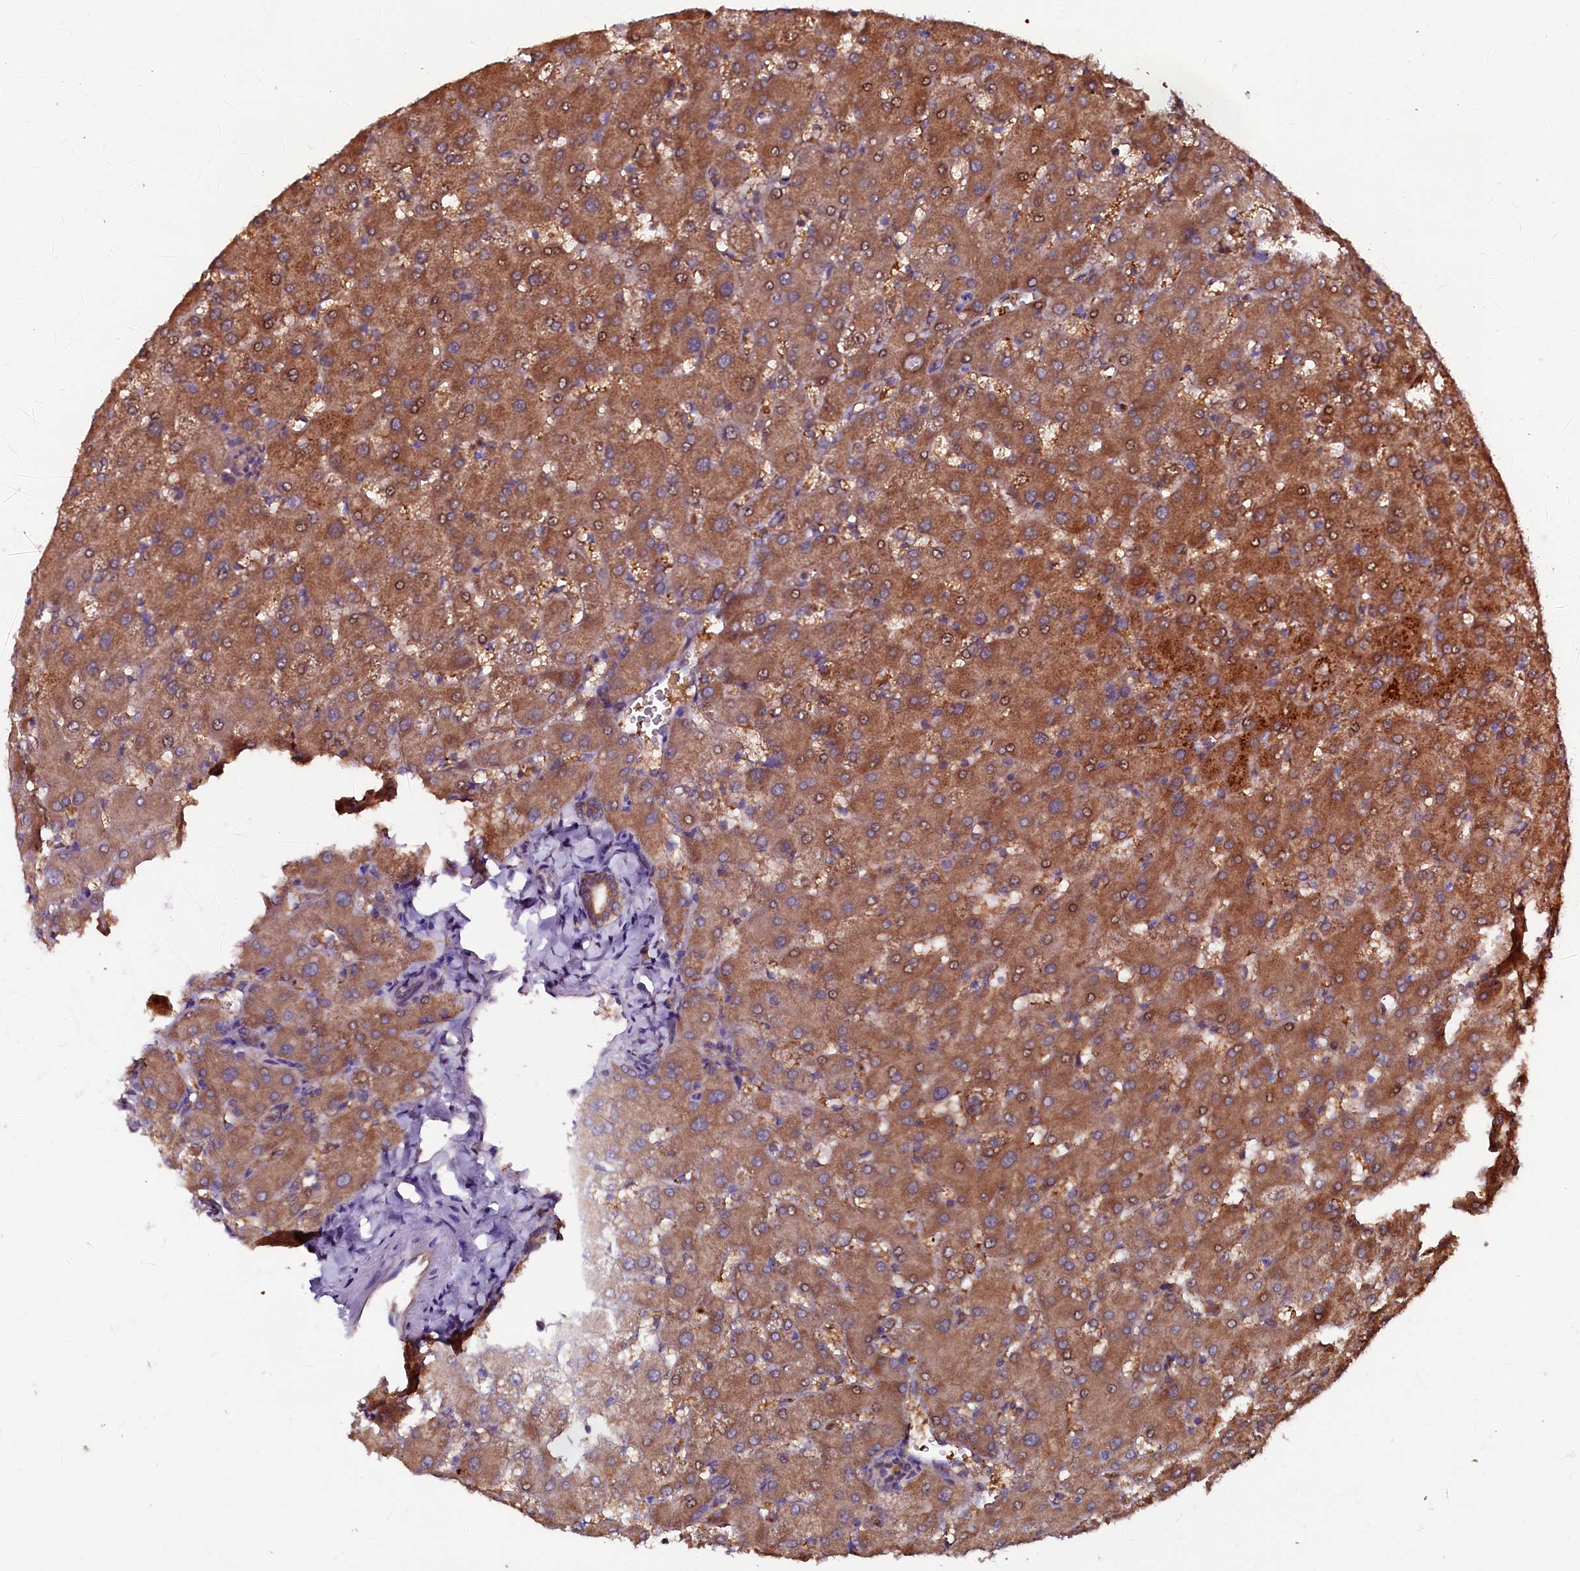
{"staining": {"intensity": "moderate", "quantity": ">75%", "location": "cytoplasmic/membranous"}, "tissue": "liver", "cell_type": "Cholangiocytes", "image_type": "normal", "snomed": [{"axis": "morphology", "description": "Normal tissue, NOS"}, {"axis": "topography", "description": "Liver"}], "caption": "Liver stained with a brown dye demonstrates moderate cytoplasmic/membranous positive positivity in approximately >75% of cholangiocytes.", "gene": "APPL2", "patient": {"sex": "female", "age": 63}}